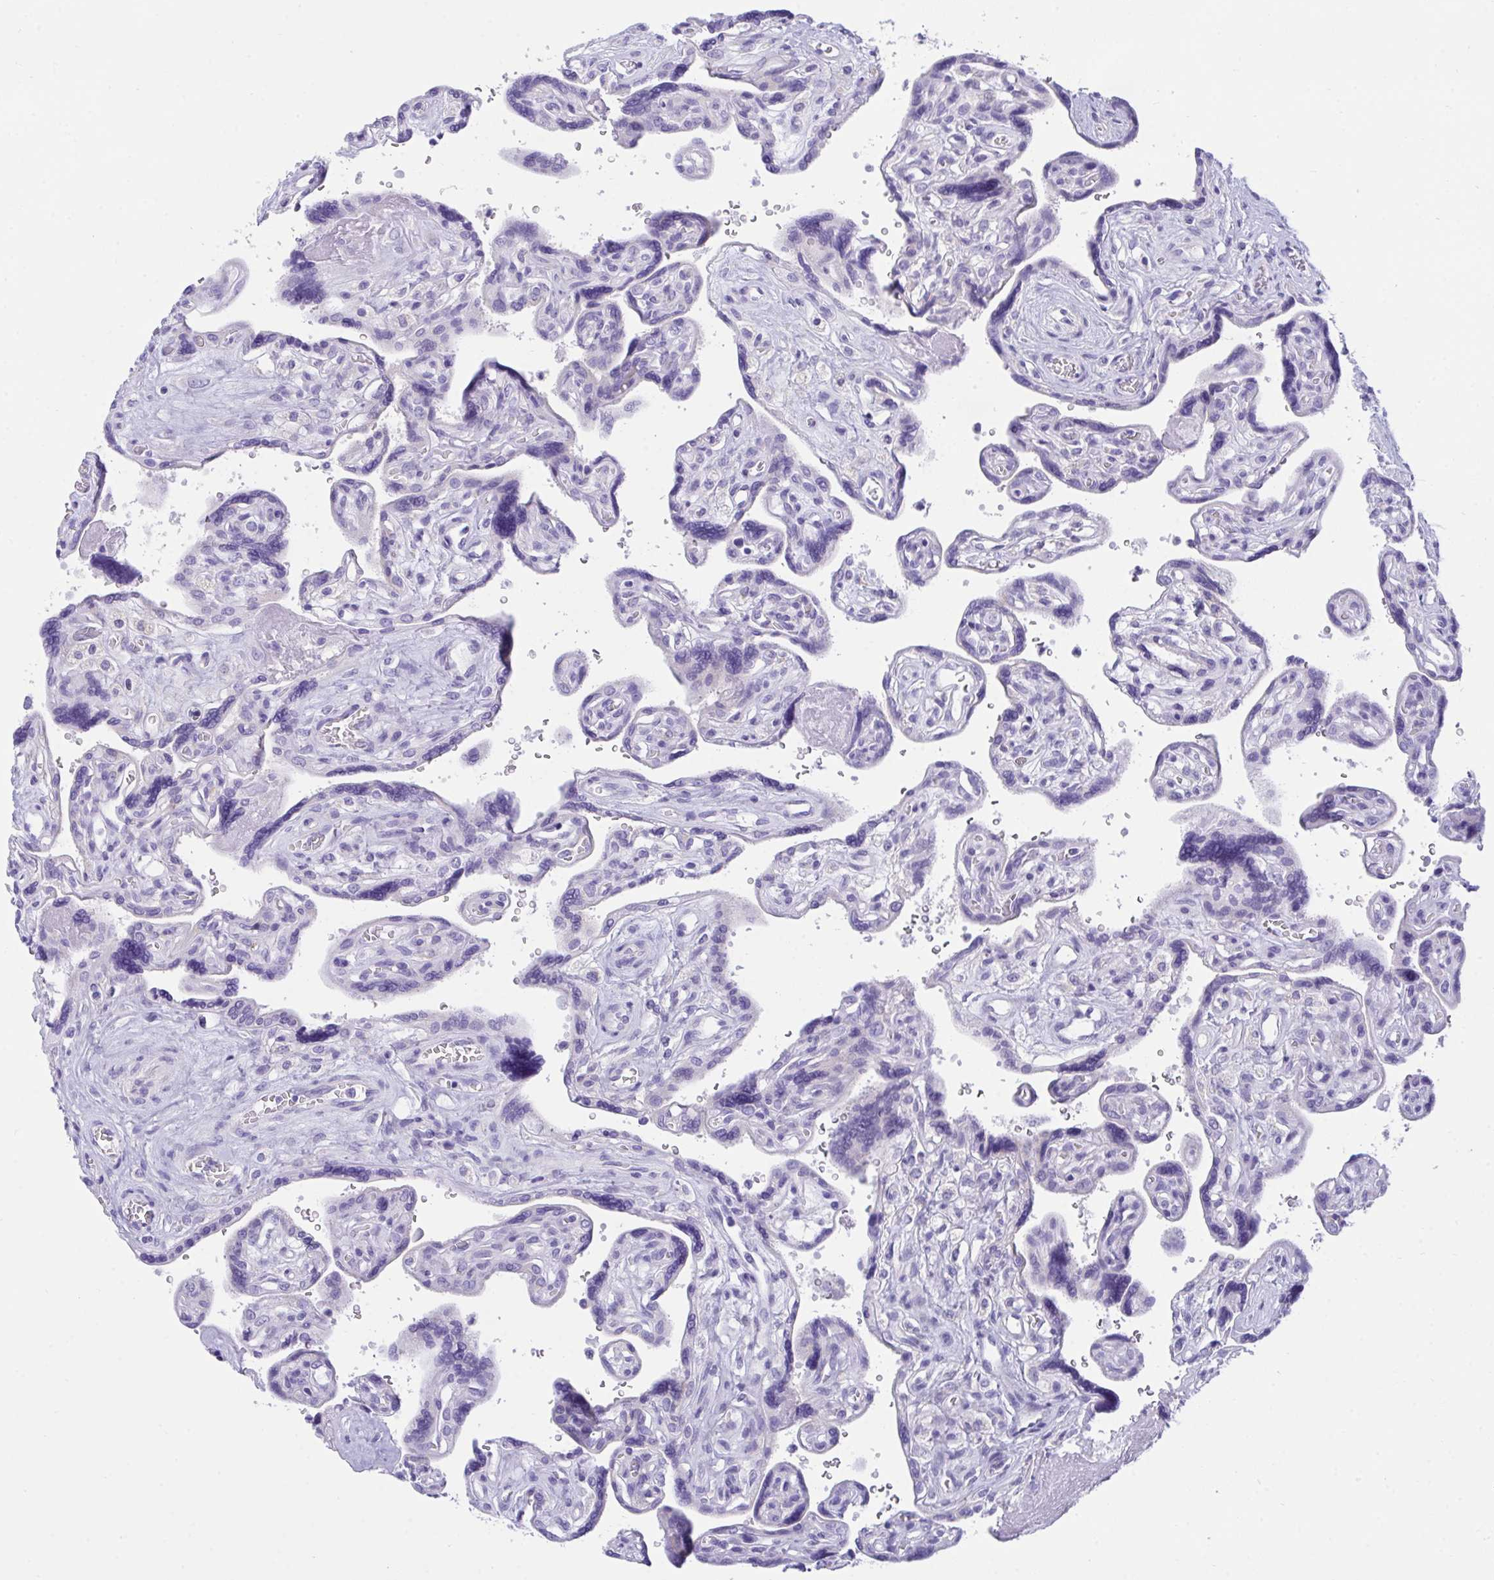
{"staining": {"intensity": "negative", "quantity": "none", "location": "none"}, "tissue": "placenta", "cell_type": "Decidual cells", "image_type": "normal", "snomed": [{"axis": "morphology", "description": "Normal tissue, NOS"}, {"axis": "topography", "description": "Placenta"}], "caption": "Photomicrograph shows no protein expression in decidual cells of normal placenta.", "gene": "TMEM106B", "patient": {"sex": "female", "age": 39}}